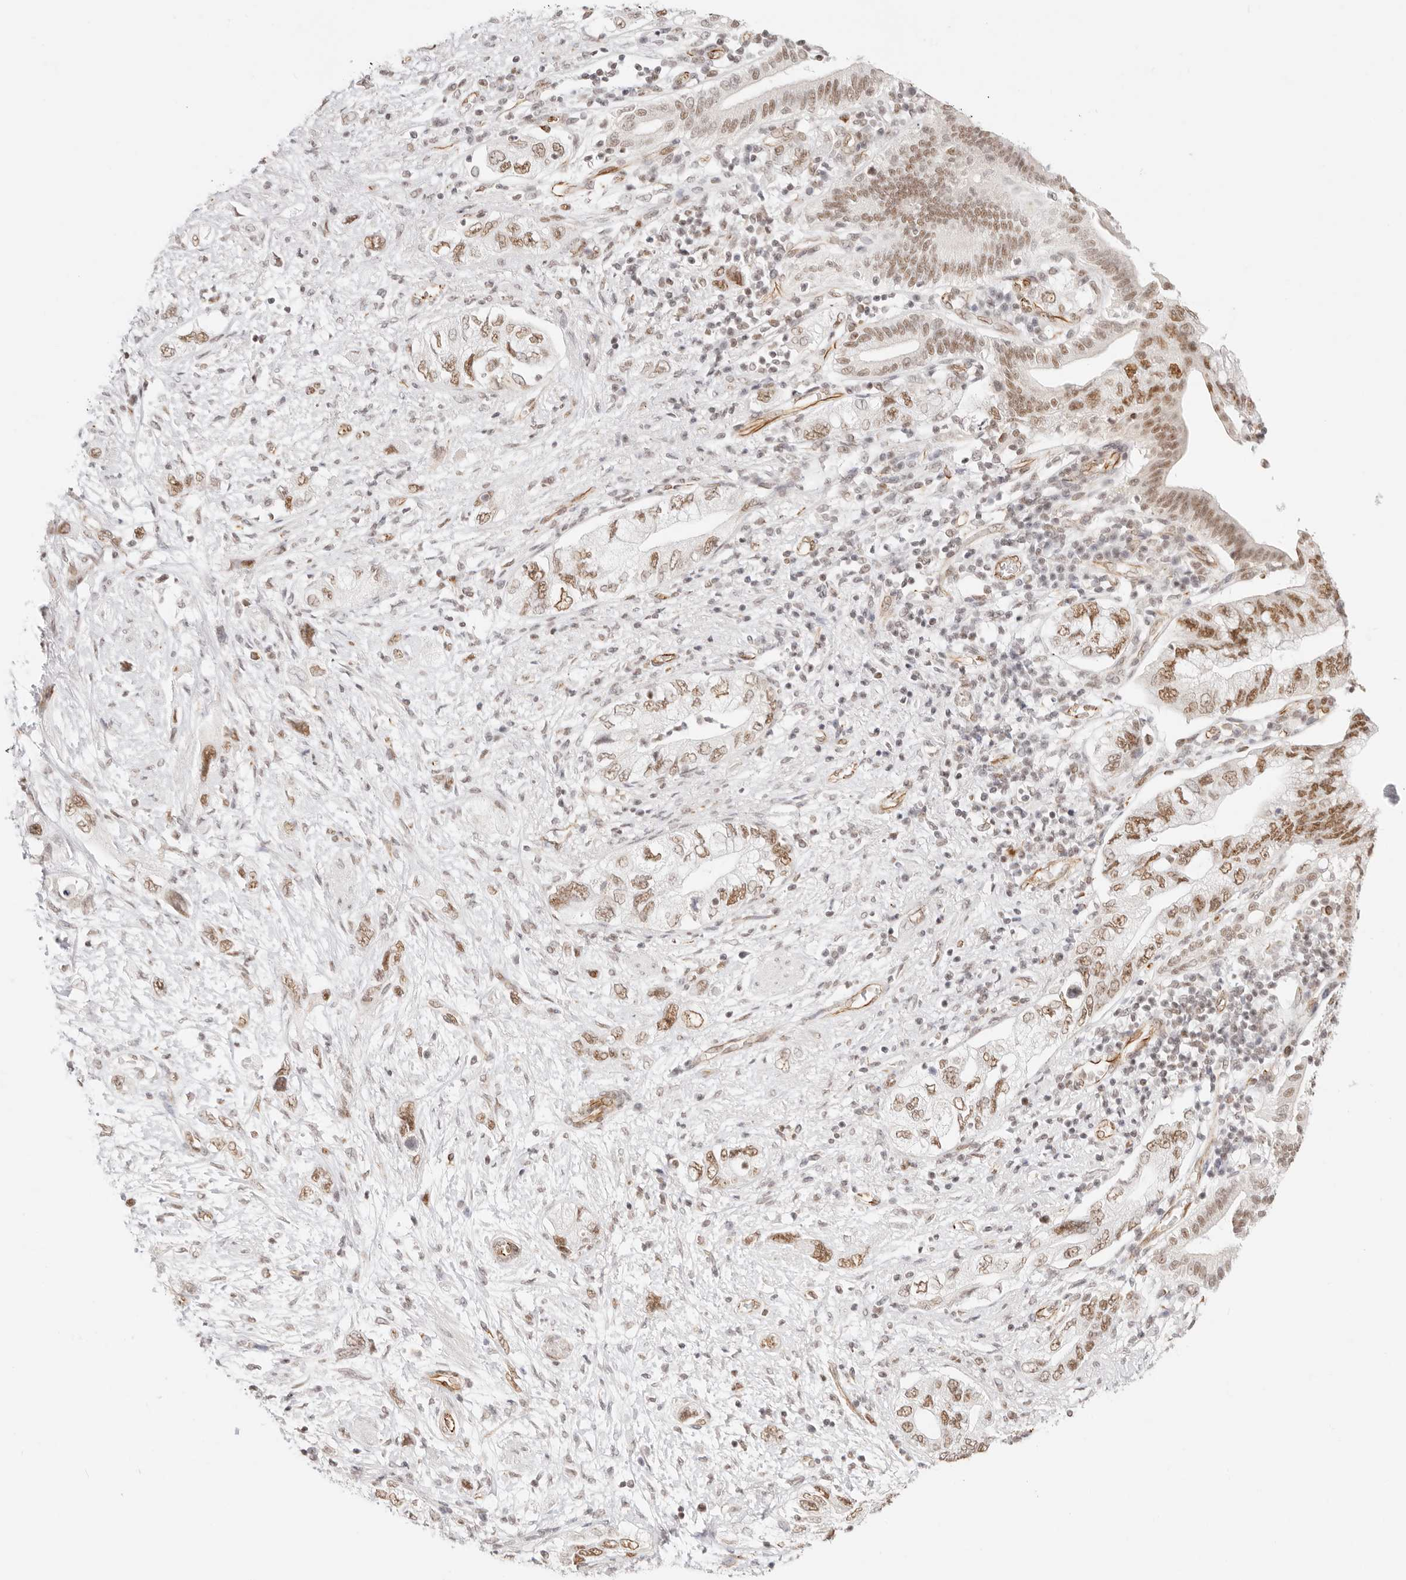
{"staining": {"intensity": "moderate", "quantity": ">75%", "location": "nuclear"}, "tissue": "pancreatic cancer", "cell_type": "Tumor cells", "image_type": "cancer", "snomed": [{"axis": "morphology", "description": "Adenocarcinoma, NOS"}, {"axis": "topography", "description": "Pancreas"}], "caption": "Tumor cells reveal moderate nuclear expression in approximately >75% of cells in pancreatic adenocarcinoma. The staining is performed using DAB (3,3'-diaminobenzidine) brown chromogen to label protein expression. The nuclei are counter-stained blue using hematoxylin.", "gene": "ZC3H11A", "patient": {"sex": "female", "age": 73}}